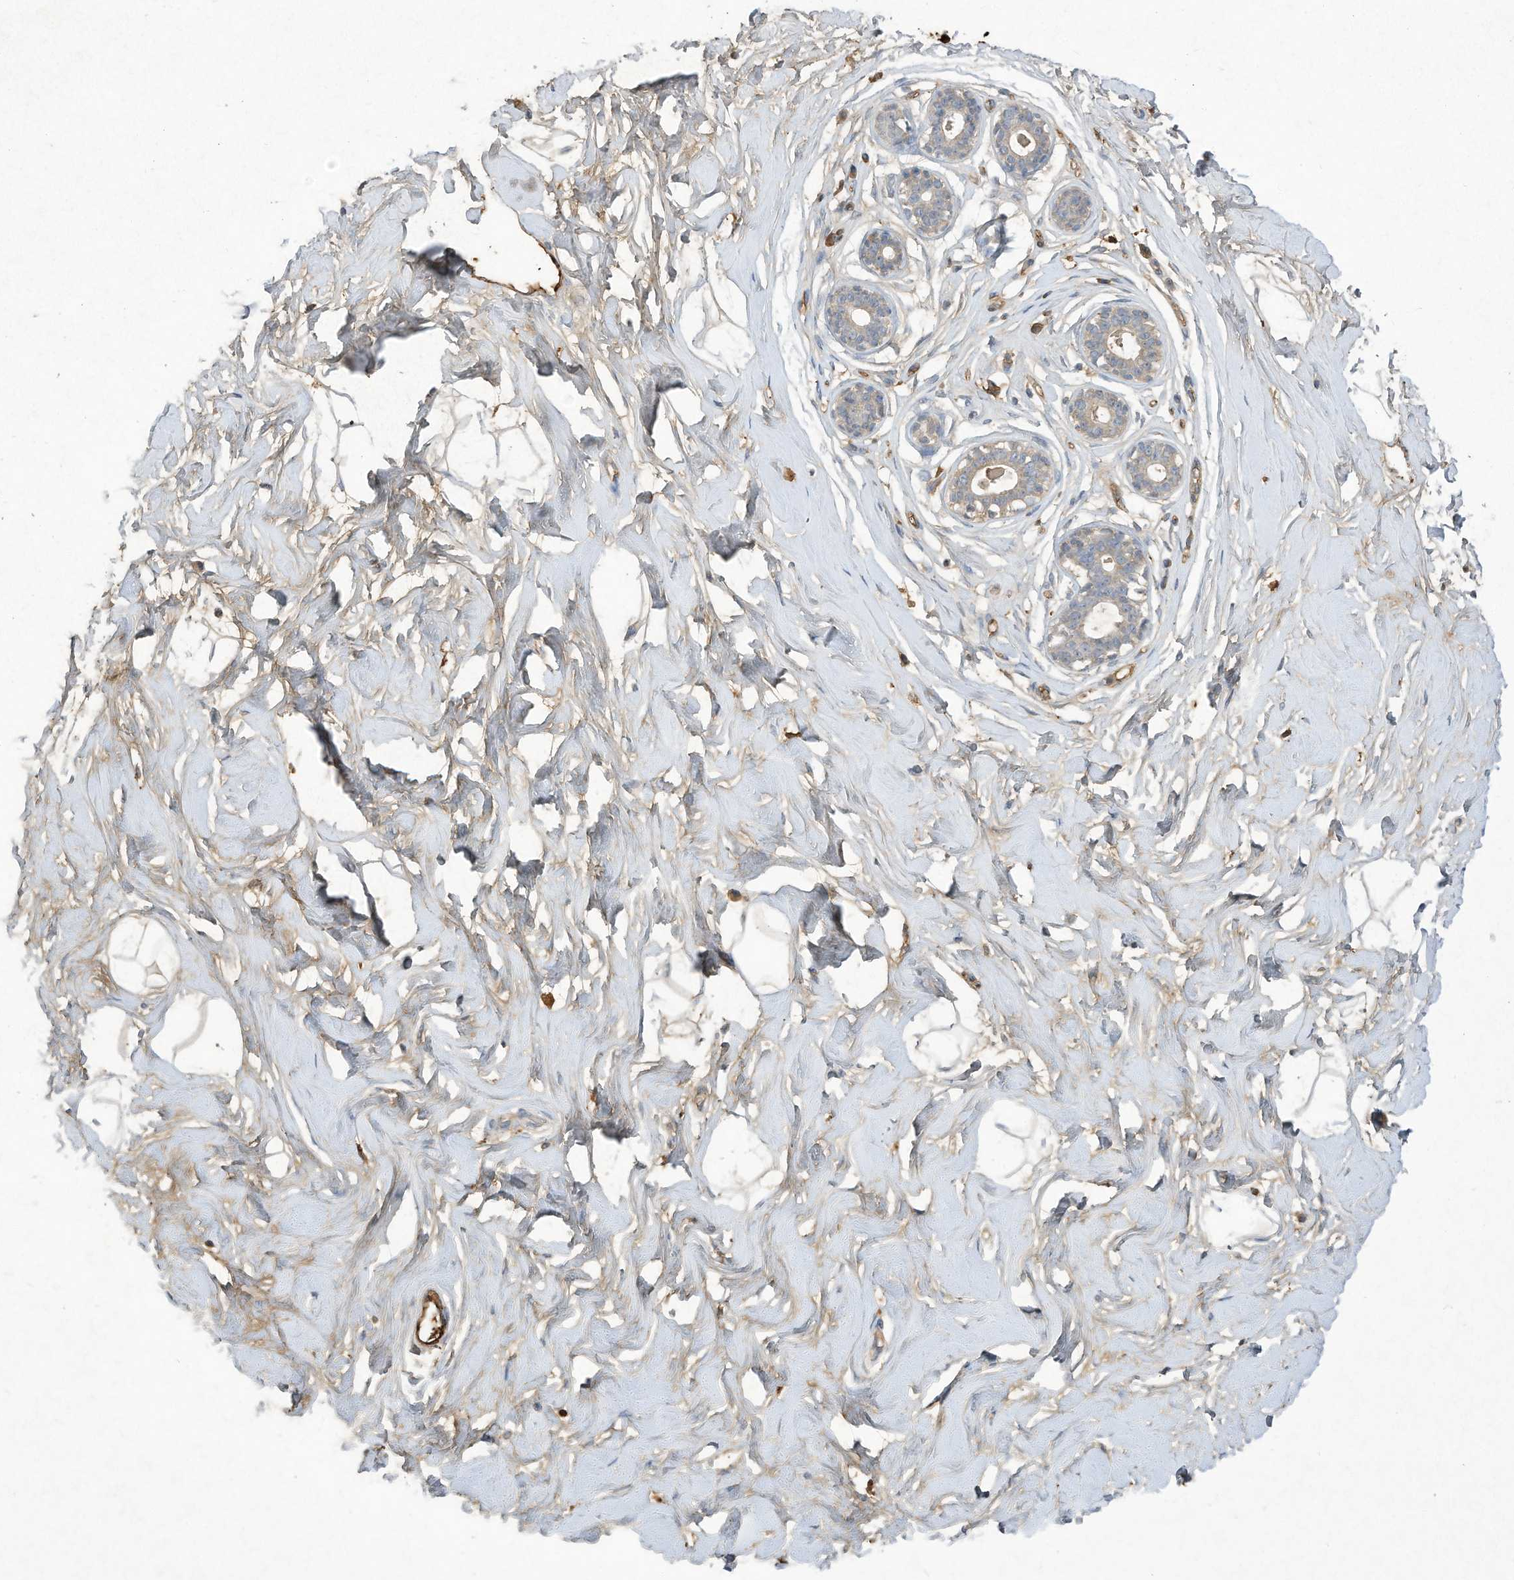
{"staining": {"intensity": "weak", "quantity": "<25%", "location": "cytoplasmic/membranous"}, "tissue": "breast", "cell_type": "Adipocytes", "image_type": "normal", "snomed": [{"axis": "morphology", "description": "Normal tissue, NOS"}, {"axis": "morphology", "description": "Adenoma, NOS"}, {"axis": "topography", "description": "Breast"}], "caption": "Breast was stained to show a protein in brown. There is no significant expression in adipocytes. (DAB immunohistochemistry with hematoxylin counter stain).", "gene": "HAS3", "patient": {"sex": "female", "age": 23}}